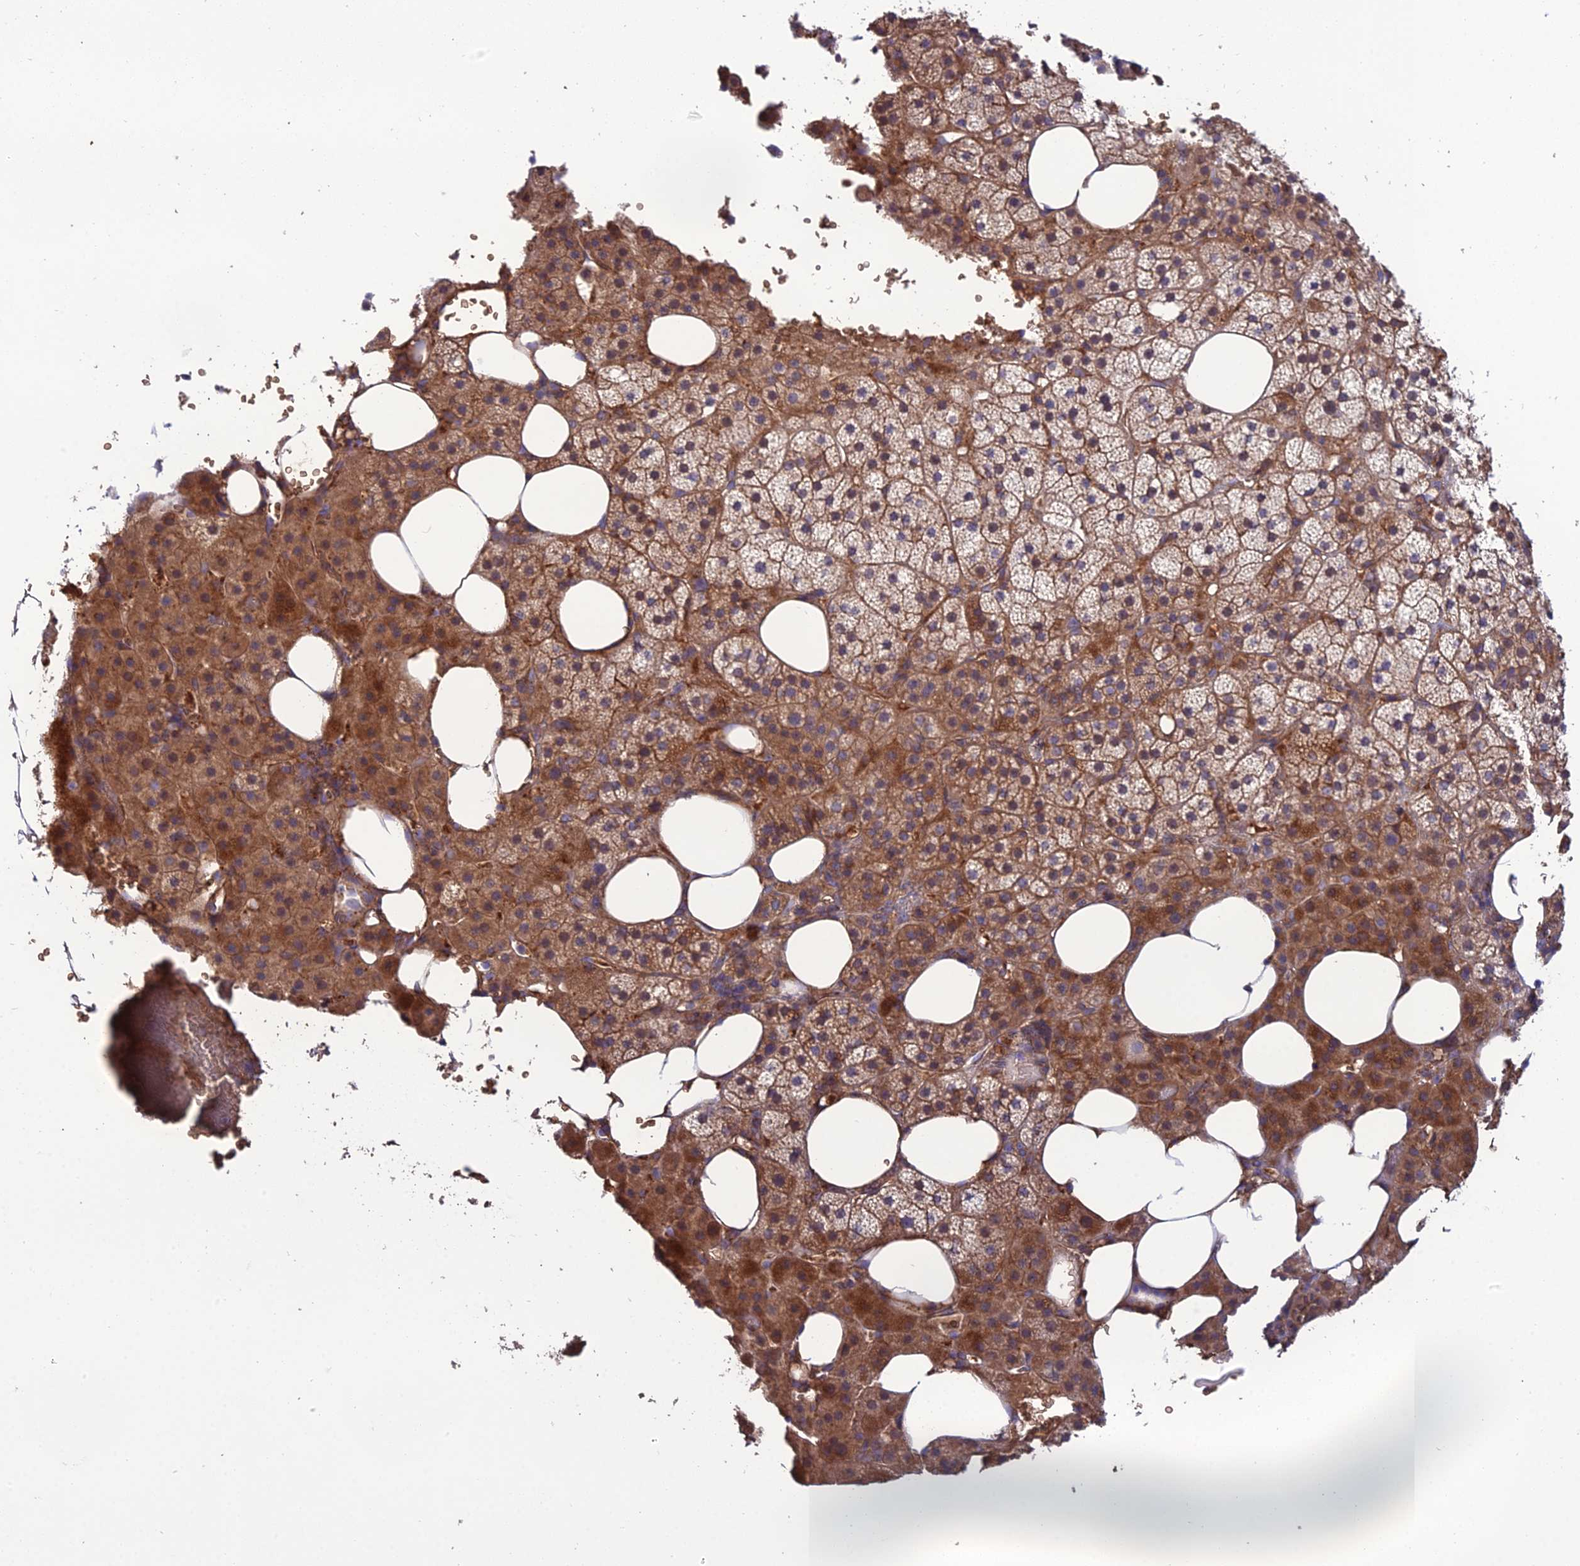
{"staining": {"intensity": "moderate", "quantity": ">75%", "location": "cytoplasmic/membranous"}, "tissue": "adrenal gland", "cell_type": "Glandular cells", "image_type": "normal", "snomed": [{"axis": "morphology", "description": "Normal tissue, NOS"}, {"axis": "topography", "description": "Adrenal gland"}], "caption": "Protein expression by immunohistochemistry (IHC) displays moderate cytoplasmic/membranous positivity in approximately >75% of glandular cells in unremarkable adrenal gland. The staining was performed using DAB to visualize the protein expression in brown, while the nuclei were stained in blue with hematoxylin (Magnification: 20x).", "gene": "GALR2", "patient": {"sex": "female", "age": 59}}